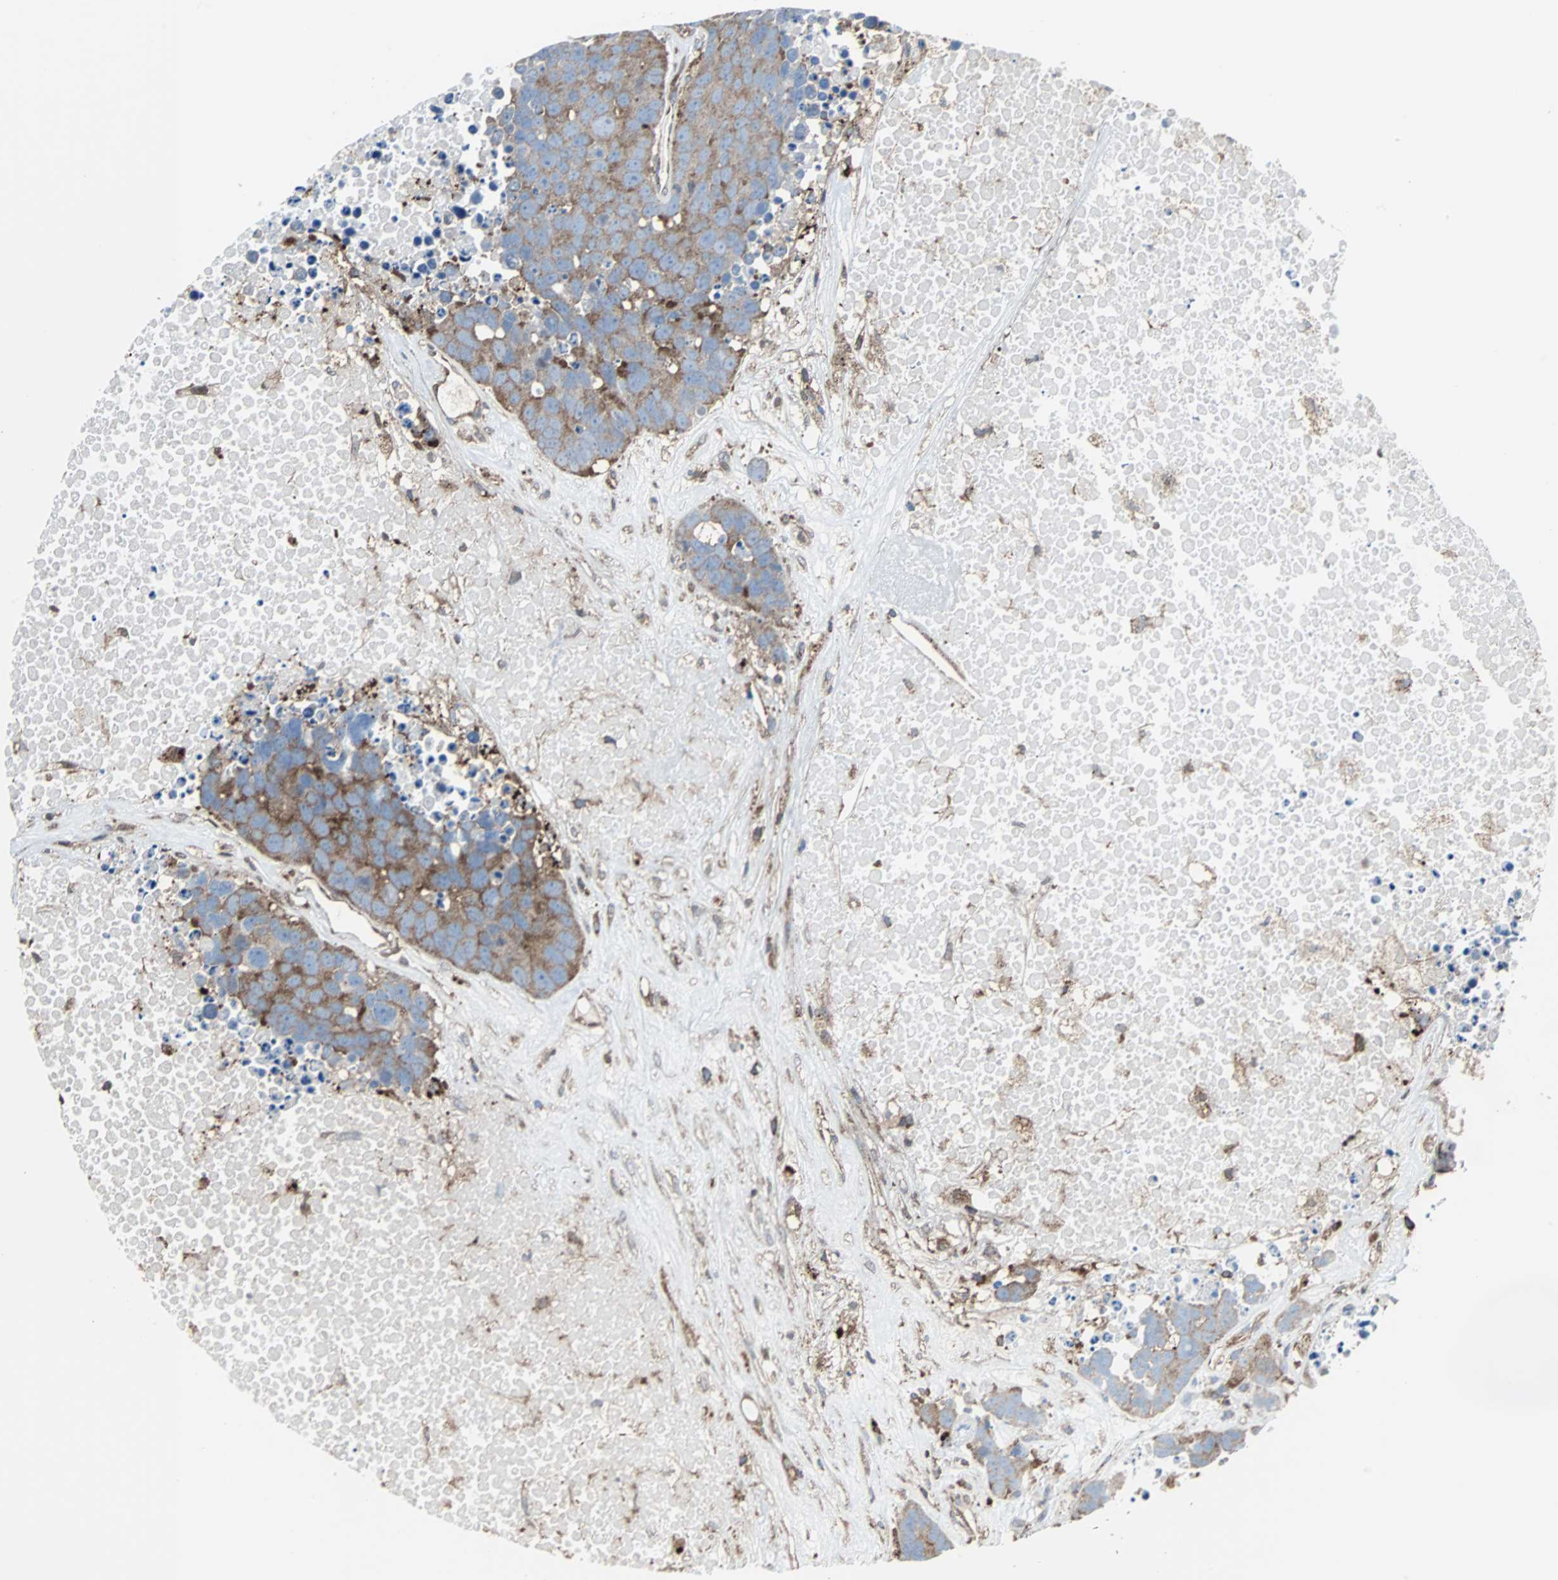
{"staining": {"intensity": "weak", "quantity": ">75%", "location": "cytoplasmic/membranous"}, "tissue": "carcinoid", "cell_type": "Tumor cells", "image_type": "cancer", "snomed": [{"axis": "morphology", "description": "Carcinoid, malignant, NOS"}, {"axis": "topography", "description": "Lung"}], "caption": "DAB immunohistochemical staining of human malignant carcinoid shows weak cytoplasmic/membranous protein staining in approximately >75% of tumor cells. (IHC, brightfield microscopy, high magnification).", "gene": "RELA", "patient": {"sex": "male", "age": 60}}